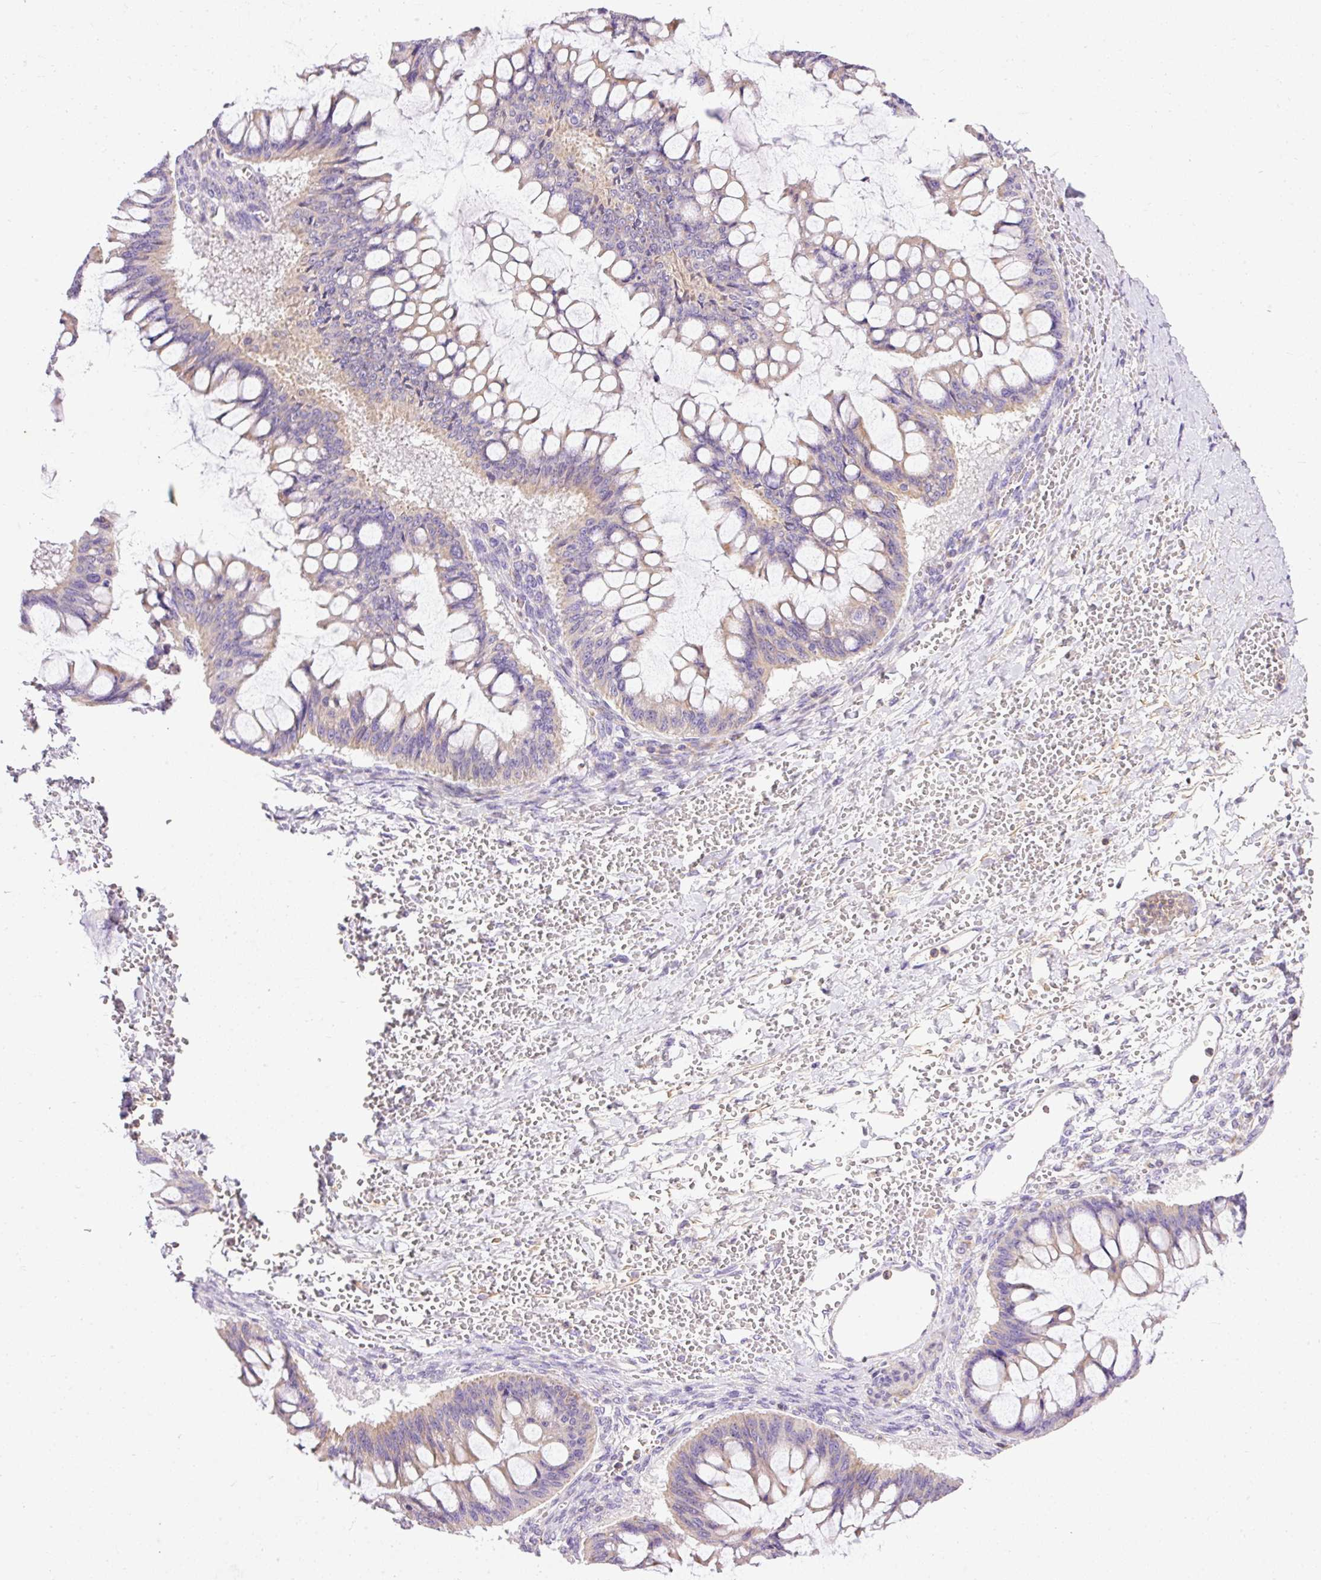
{"staining": {"intensity": "weak", "quantity": "25%-75%", "location": "cytoplasmic/membranous"}, "tissue": "ovarian cancer", "cell_type": "Tumor cells", "image_type": "cancer", "snomed": [{"axis": "morphology", "description": "Cystadenocarcinoma, mucinous, NOS"}, {"axis": "topography", "description": "Ovary"}], "caption": "IHC (DAB) staining of ovarian mucinous cystadenocarcinoma exhibits weak cytoplasmic/membranous protein positivity in about 25%-75% of tumor cells.", "gene": "IMMT", "patient": {"sex": "female", "age": 73}}